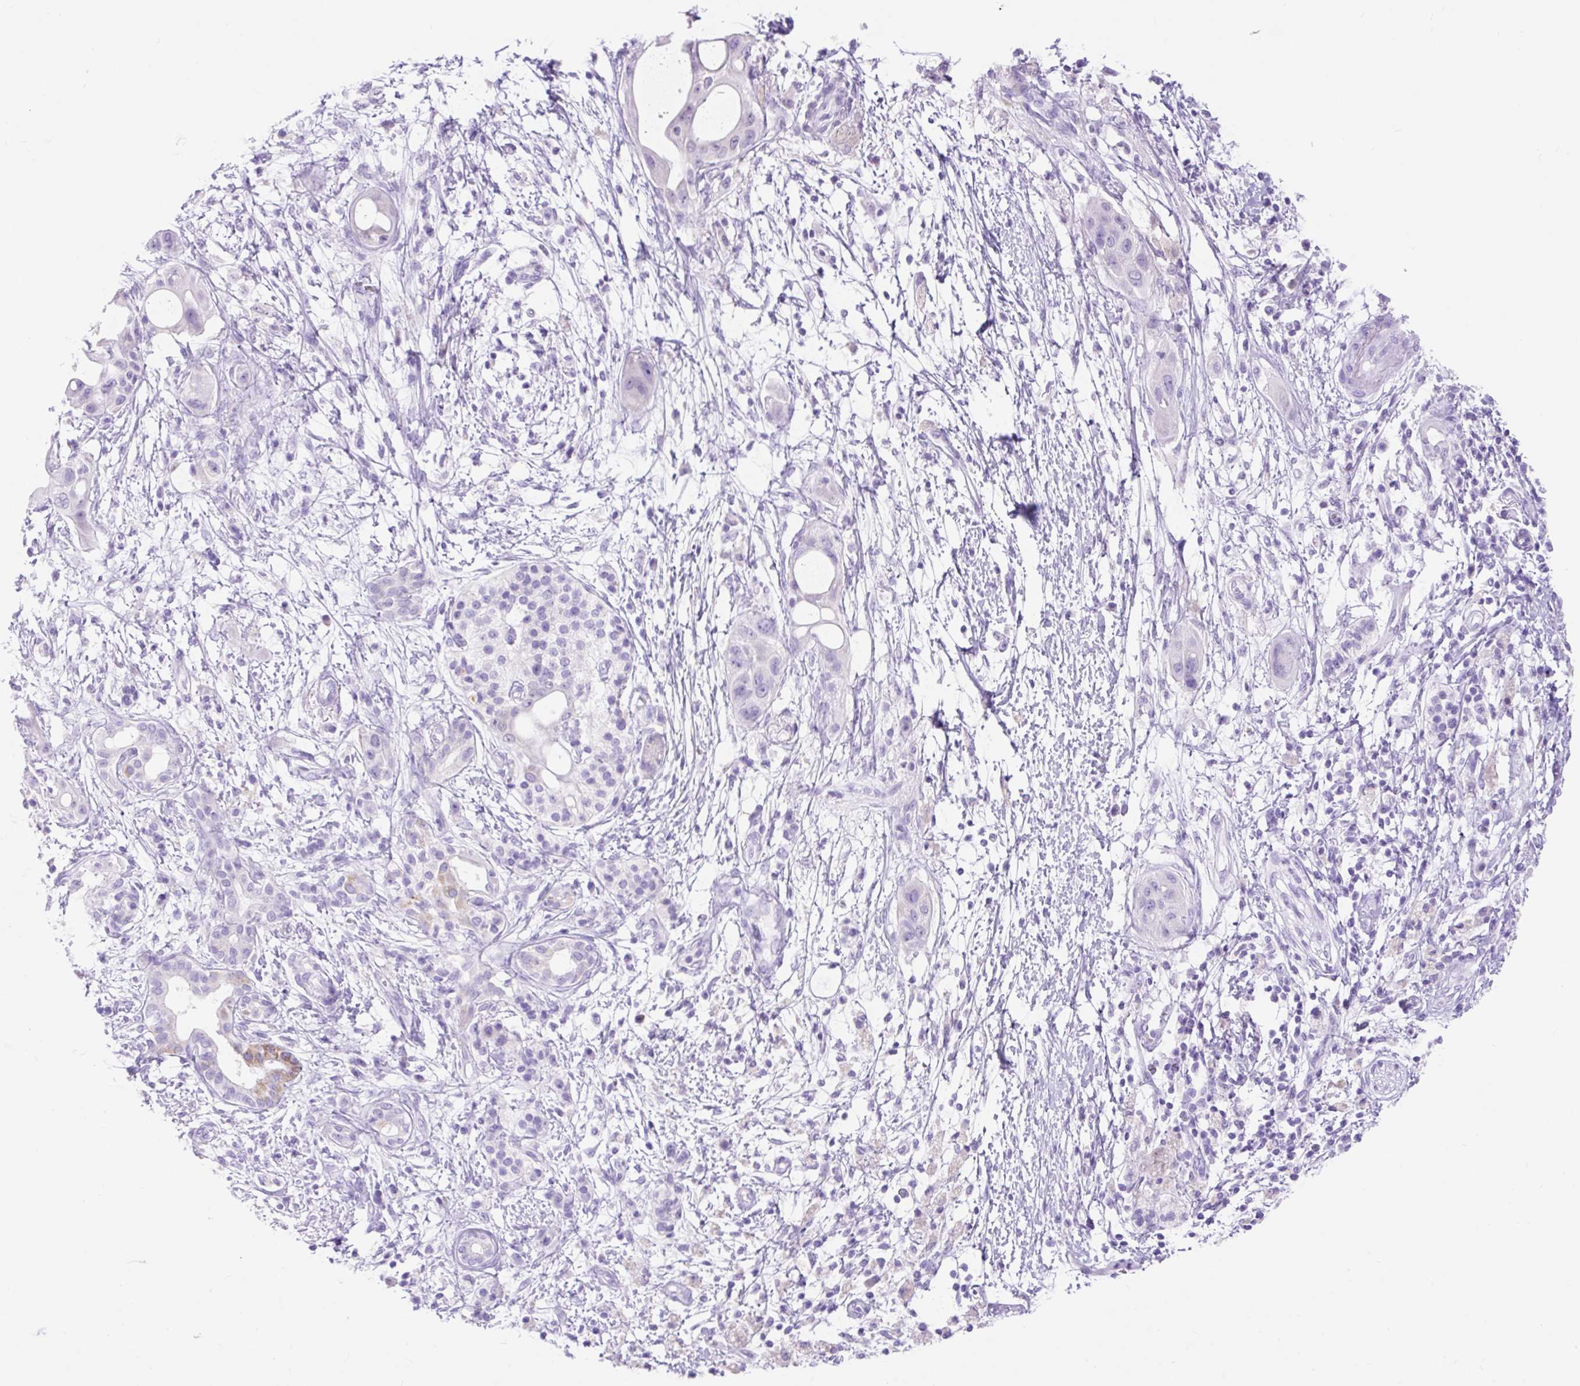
{"staining": {"intensity": "negative", "quantity": "none", "location": "none"}, "tissue": "pancreatic cancer", "cell_type": "Tumor cells", "image_type": "cancer", "snomed": [{"axis": "morphology", "description": "Adenocarcinoma, NOS"}, {"axis": "topography", "description": "Pancreas"}], "caption": "This is a histopathology image of IHC staining of pancreatic adenocarcinoma, which shows no staining in tumor cells.", "gene": "SLC25A40", "patient": {"sex": "male", "age": 68}}